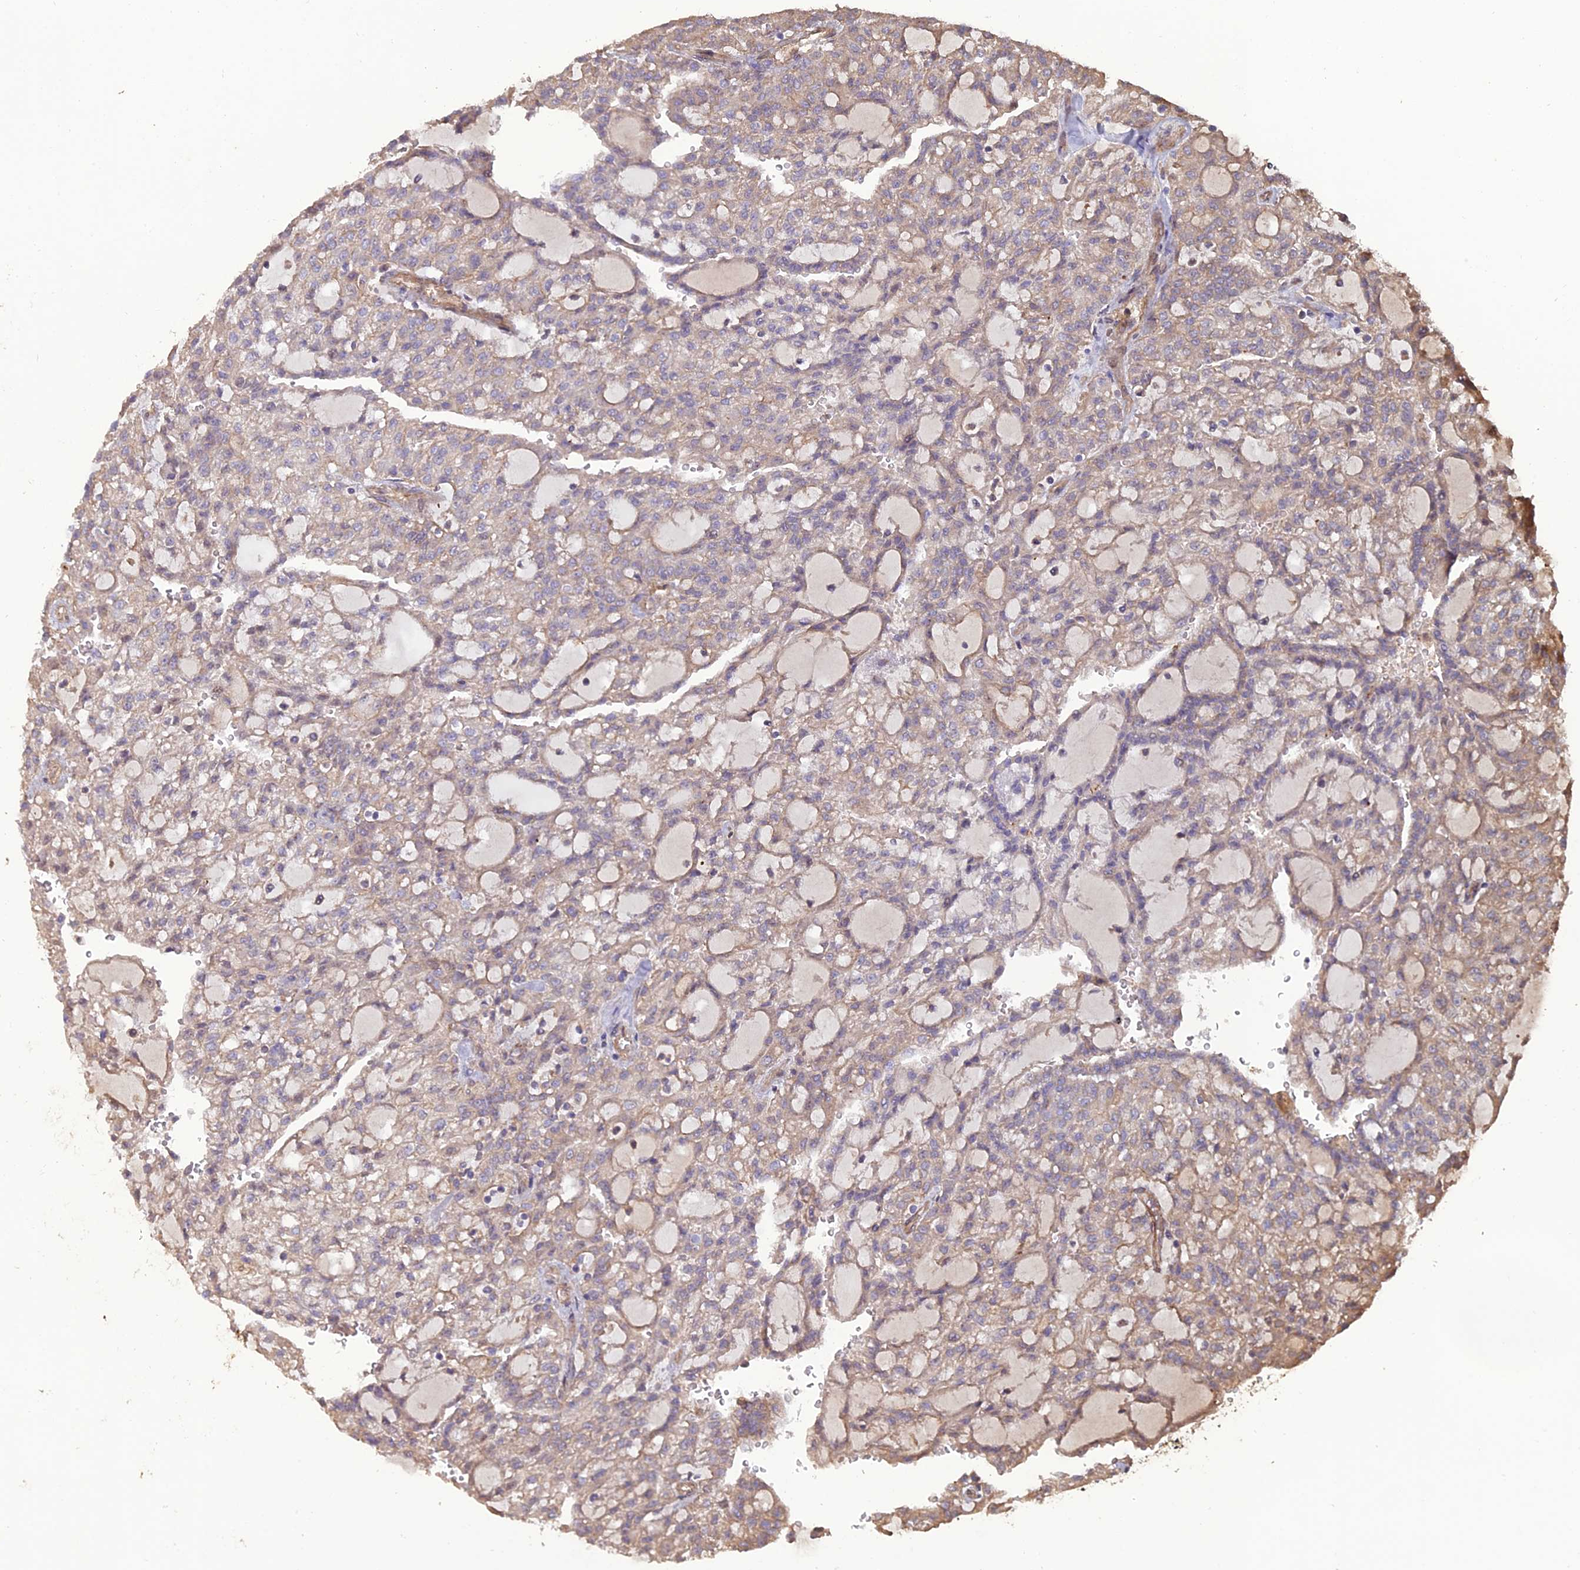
{"staining": {"intensity": "weak", "quantity": "25%-75%", "location": "cytoplasmic/membranous"}, "tissue": "renal cancer", "cell_type": "Tumor cells", "image_type": "cancer", "snomed": [{"axis": "morphology", "description": "Adenocarcinoma, NOS"}, {"axis": "topography", "description": "Kidney"}], "caption": "Brown immunohistochemical staining in human adenocarcinoma (renal) demonstrates weak cytoplasmic/membranous staining in approximately 25%-75% of tumor cells.", "gene": "ATP6V0A2", "patient": {"sex": "male", "age": 63}}